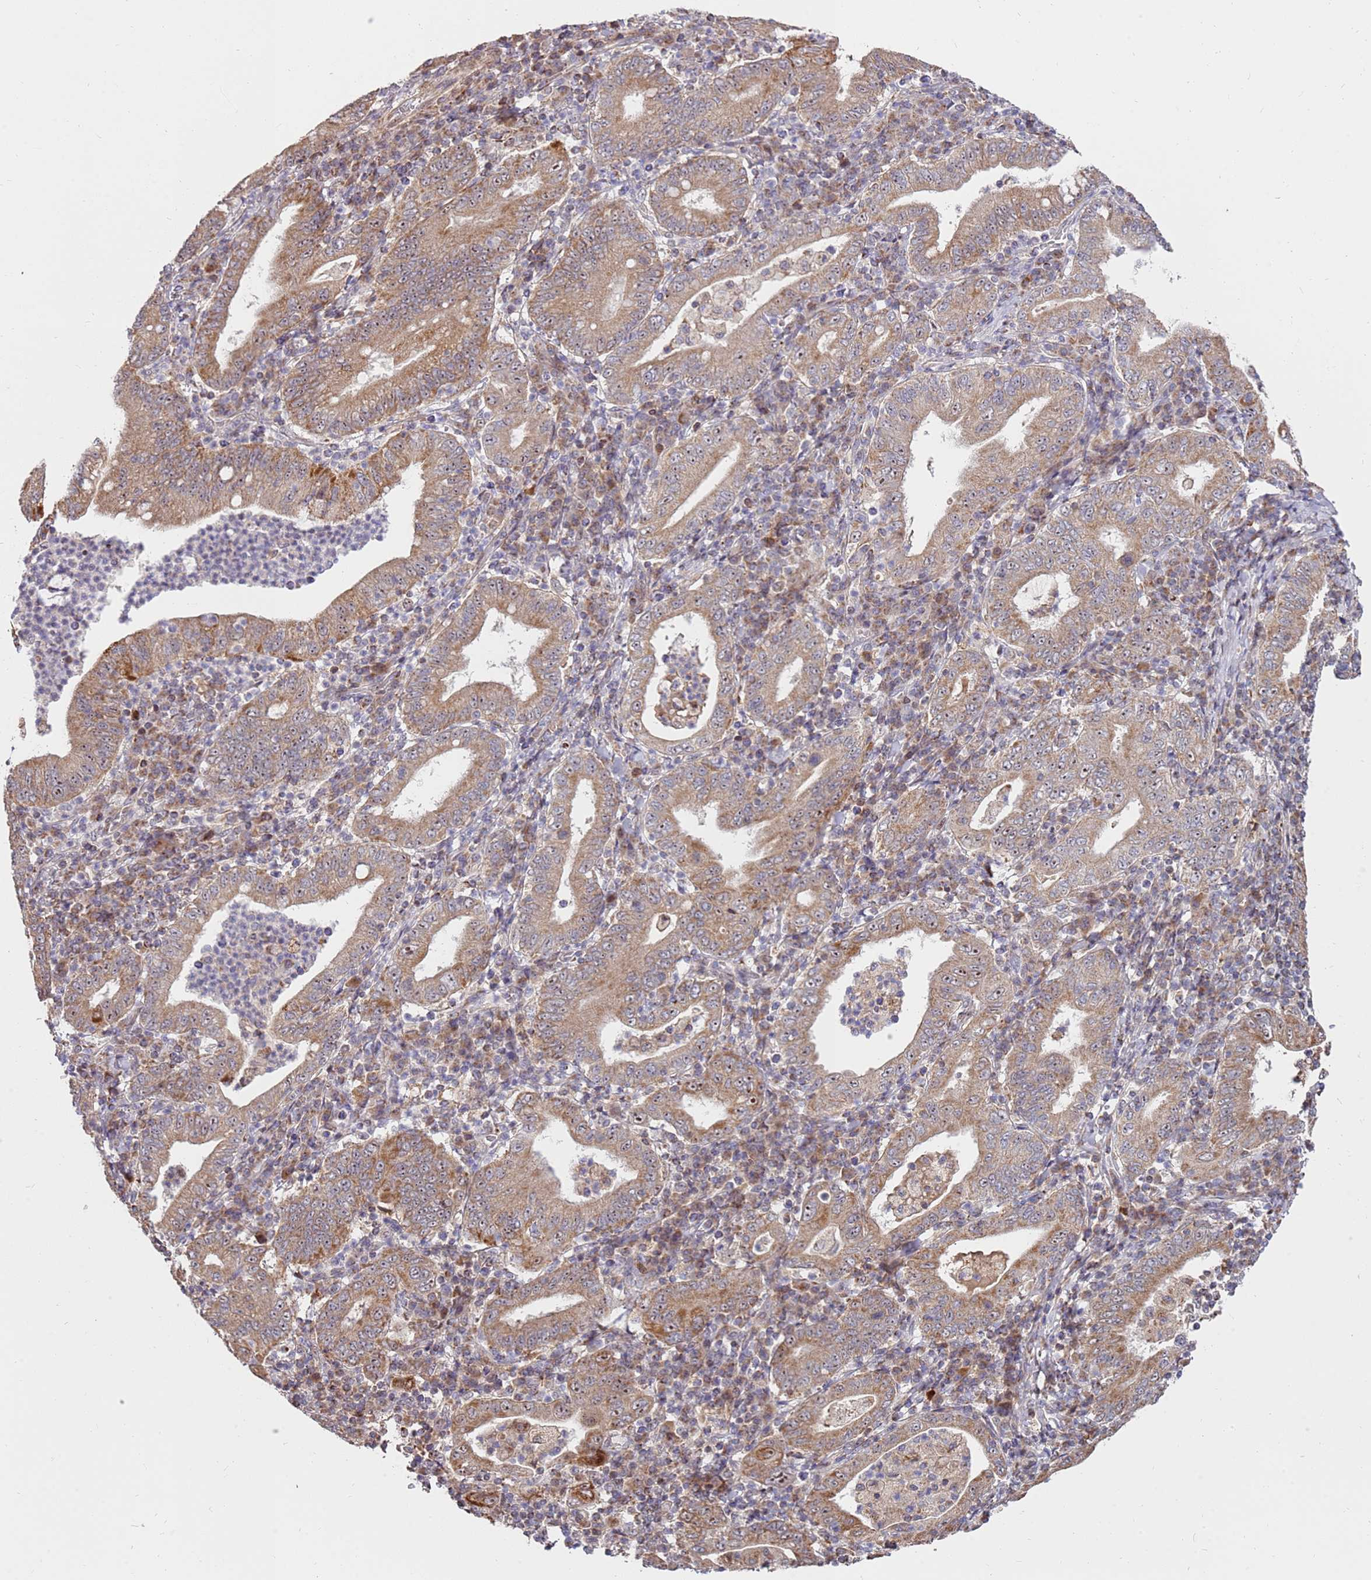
{"staining": {"intensity": "moderate", "quantity": ">75%", "location": "cytoplasmic/membranous,nuclear"}, "tissue": "stomach cancer", "cell_type": "Tumor cells", "image_type": "cancer", "snomed": [{"axis": "morphology", "description": "Normal tissue, NOS"}, {"axis": "morphology", "description": "Adenocarcinoma, NOS"}, {"axis": "topography", "description": "Esophagus"}, {"axis": "topography", "description": "Stomach, upper"}, {"axis": "topography", "description": "Peripheral nerve tissue"}], "caption": "A brown stain shows moderate cytoplasmic/membranous and nuclear expression of a protein in adenocarcinoma (stomach) tumor cells.", "gene": "KIF25", "patient": {"sex": "male", "age": 62}}